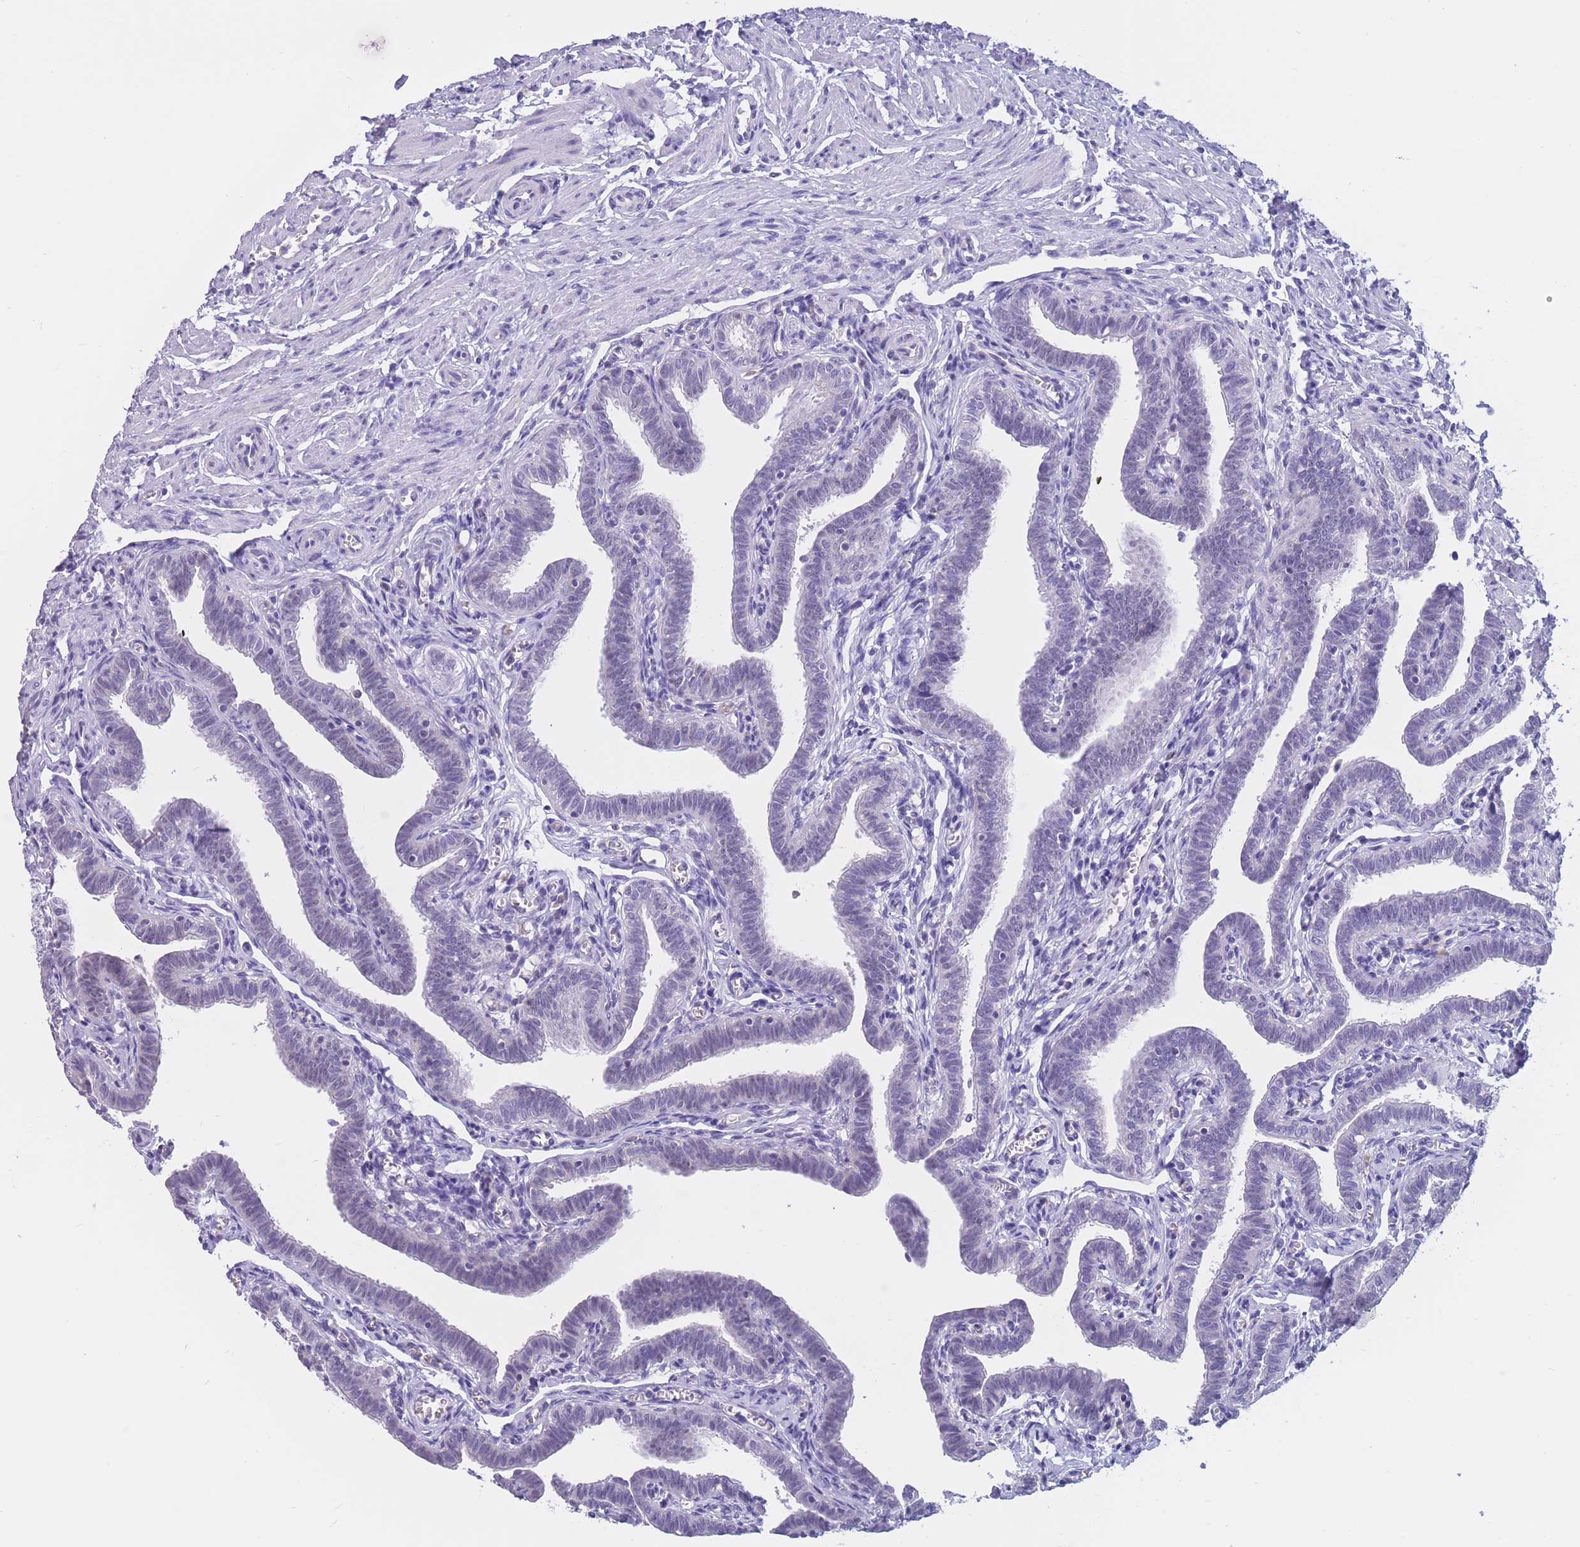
{"staining": {"intensity": "weak", "quantity": "<25%", "location": "nuclear"}, "tissue": "fallopian tube", "cell_type": "Glandular cells", "image_type": "normal", "snomed": [{"axis": "morphology", "description": "Normal tissue, NOS"}, {"axis": "topography", "description": "Fallopian tube"}], "caption": "Human fallopian tube stained for a protein using immunohistochemistry (IHC) demonstrates no positivity in glandular cells.", "gene": "BOP1", "patient": {"sex": "female", "age": 36}}